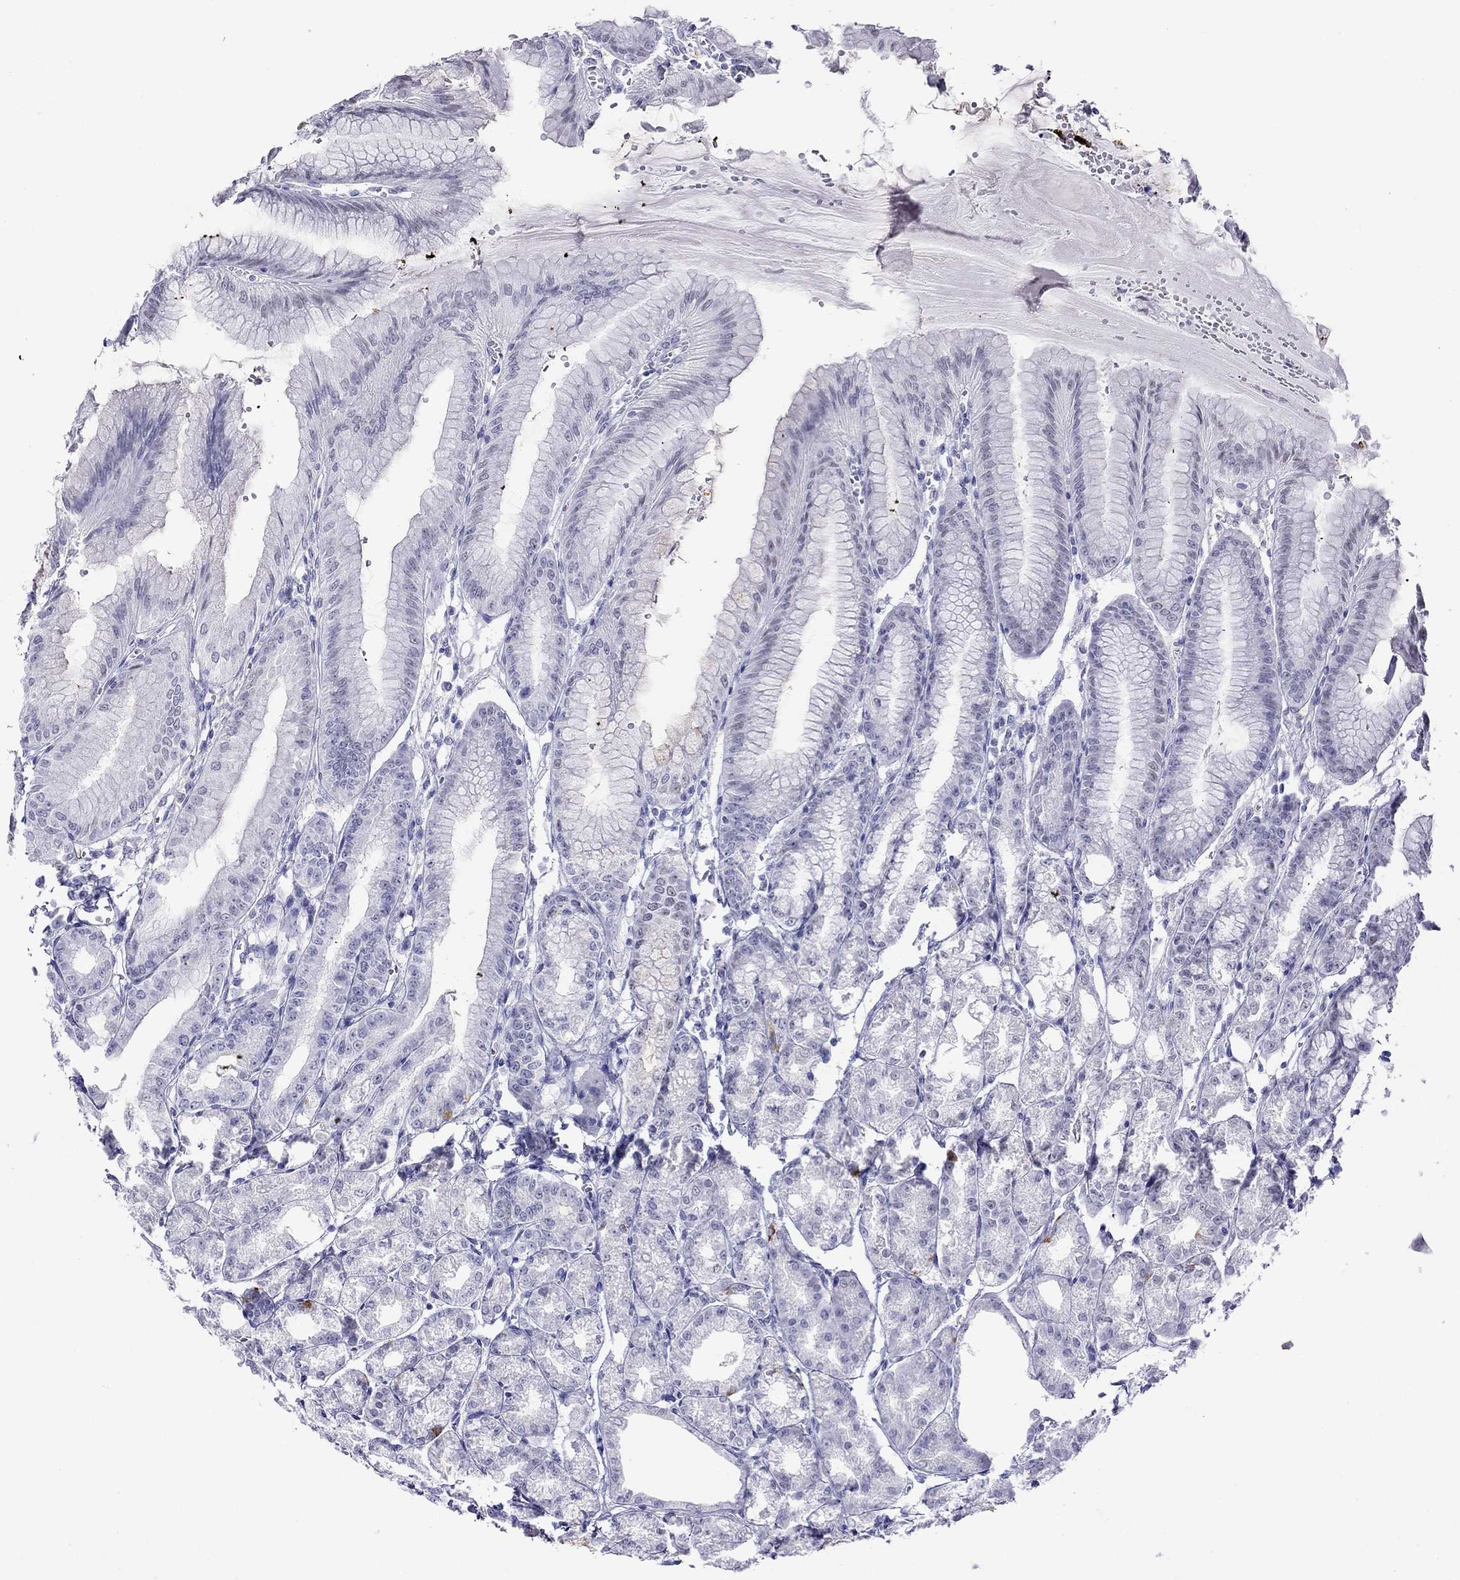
{"staining": {"intensity": "negative", "quantity": "none", "location": "none"}, "tissue": "stomach", "cell_type": "Glandular cells", "image_type": "normal", "snomed": [{"axis": "morphology", "description": "Normal tissue, NOS"}, {"axis": "topography", "description": "Stomach, lower"}], "caption": "There is no significant staining in glandular cells of stomach. The staining was performed using DAB (3,3'-diaminobenzidine) to visualize the protein expression in brown, while the nuclei were stained in blue with hematoxylin (Magnification: 20x).", "gene": "SLC30A8", "patient": {"sex": "male", "age": 71}}